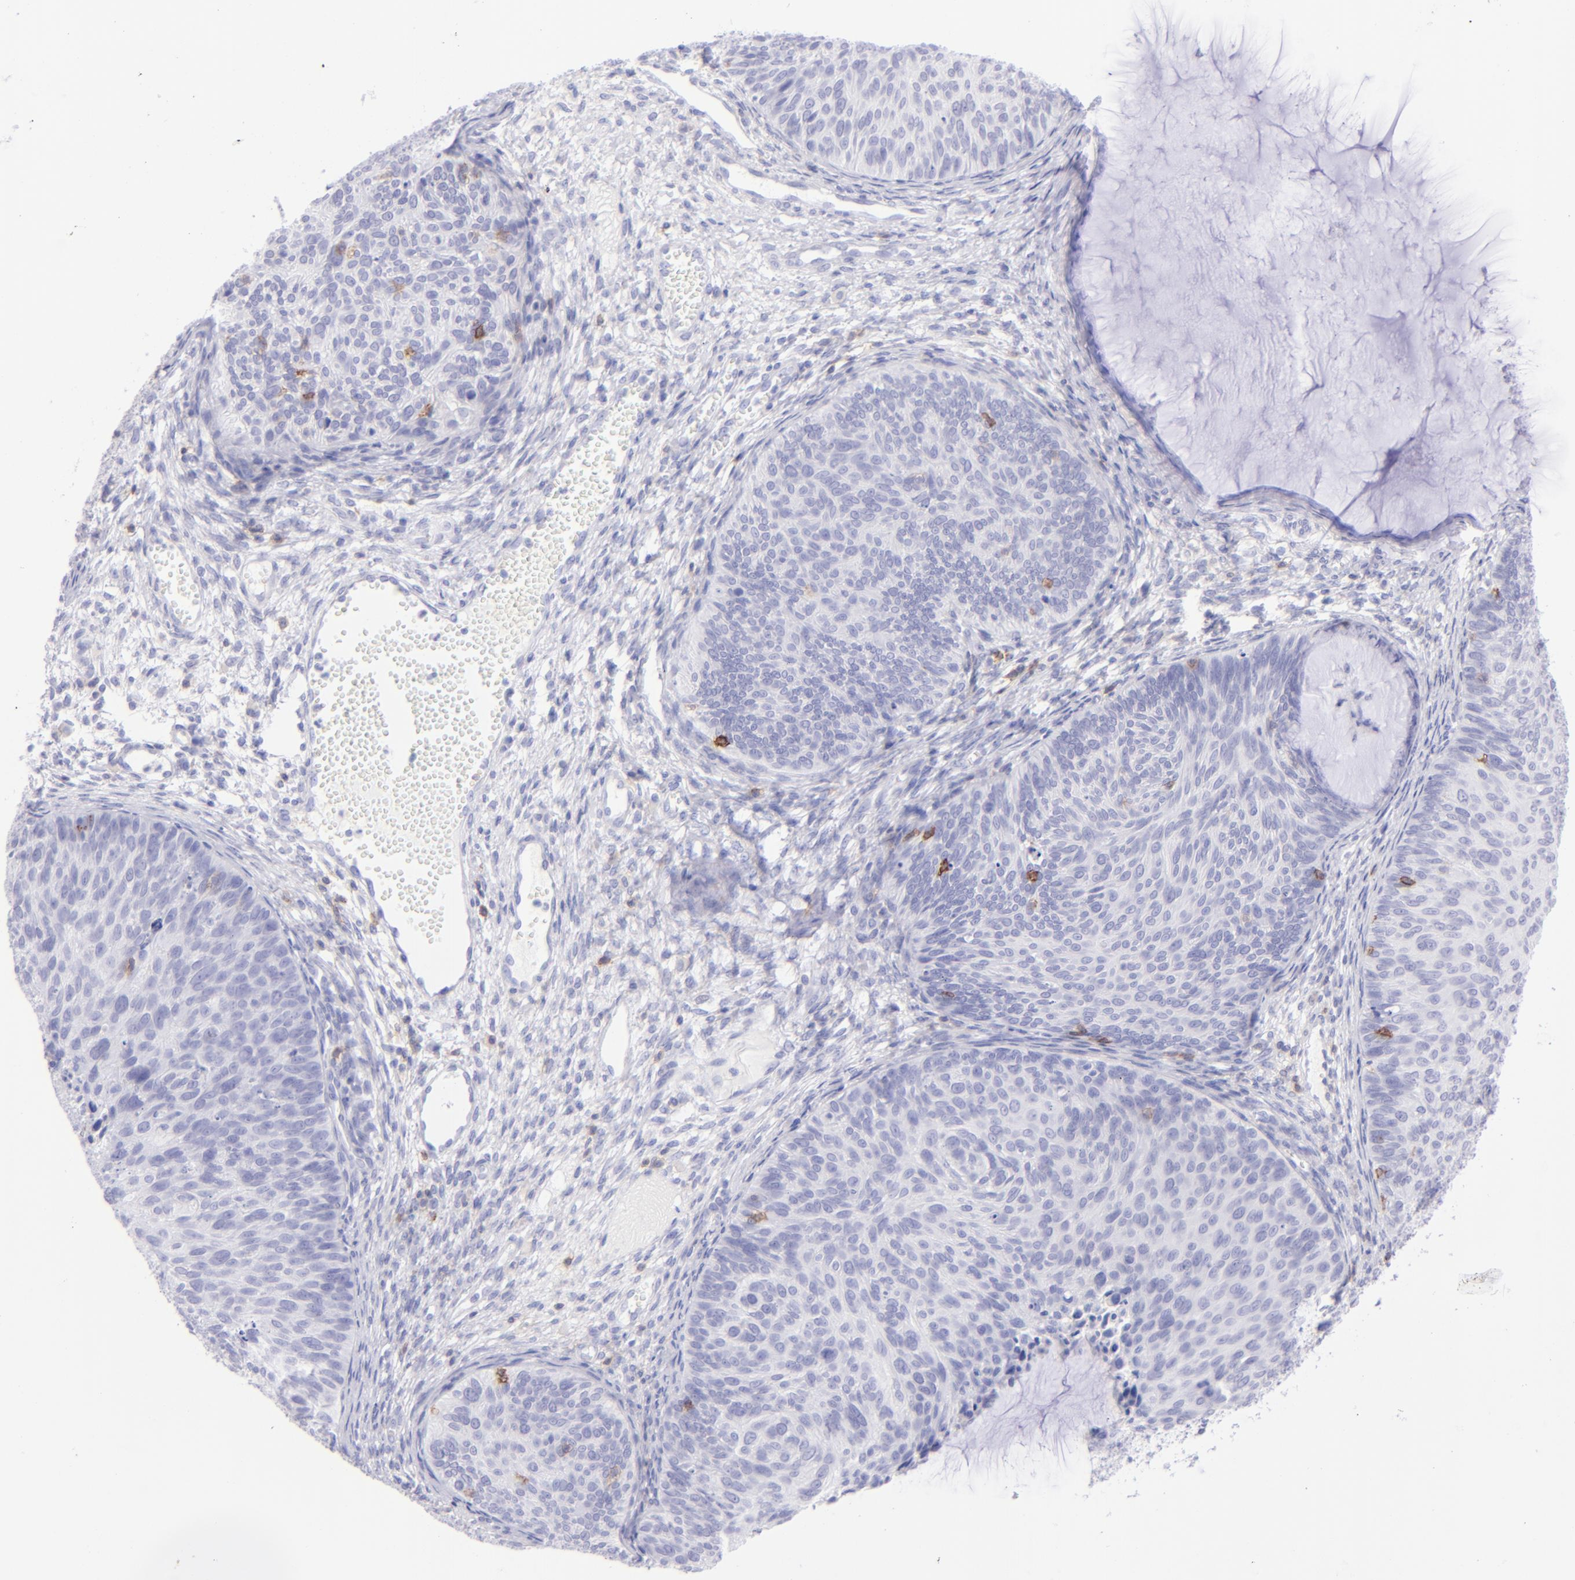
{"staining": {"intensity": "negative", "quantity": "none", "location": "none"}, "tissue": "cervical cancer", "cell_type": "Tumor cells", "image_type": "cancer", "snomed": [{"axis": "morphology", "description": "Squamous cell carcinoma, NOS"}, {"axis": "topography", "description": "Cervix"}], "caption": "Tumor cells are negative for protein expression in human squamous cell carcinoma (cervical).", "gene": "CD69", "patient": {"sex": "female", "age": 36}}